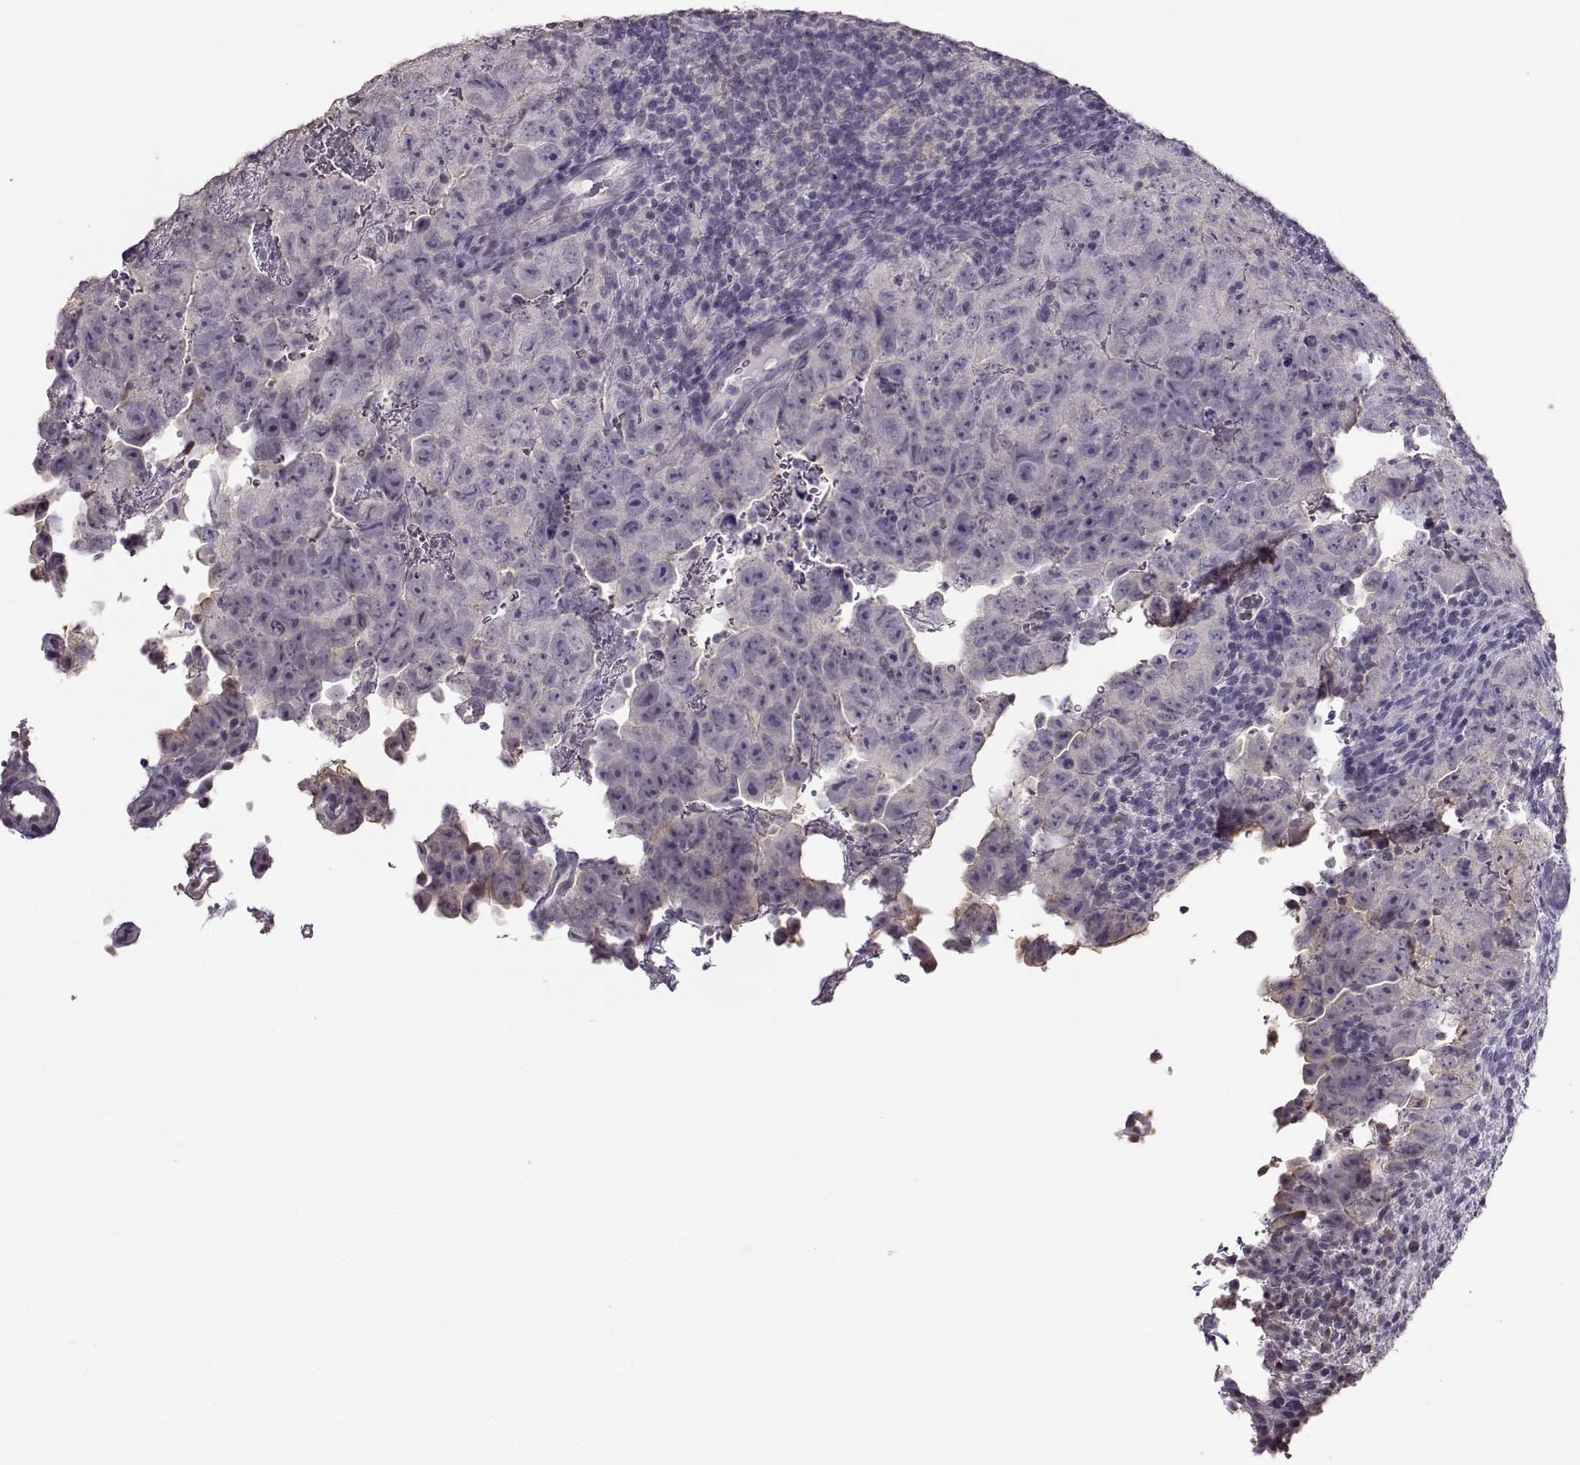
{"staining": {"intensity": "negative", "quantity": "none", "location": "none"}, "tissue": "testis cancer", "cell_type": "Tumor cells", "image_type": "cancer", "snomed": [{"axis": "morphology", "description": "Carcinoma, Embryonal, NOS"}, {"axis": "topography", "description": "Testis"}], "caption": "A high-resolution image shows immunohistochemistry staining of embryonal carcinoma (testis), which reveals no significant positivity in tumor cells.", "gene": "UROC1", "patient": {"sex": "male", "age": 24}}